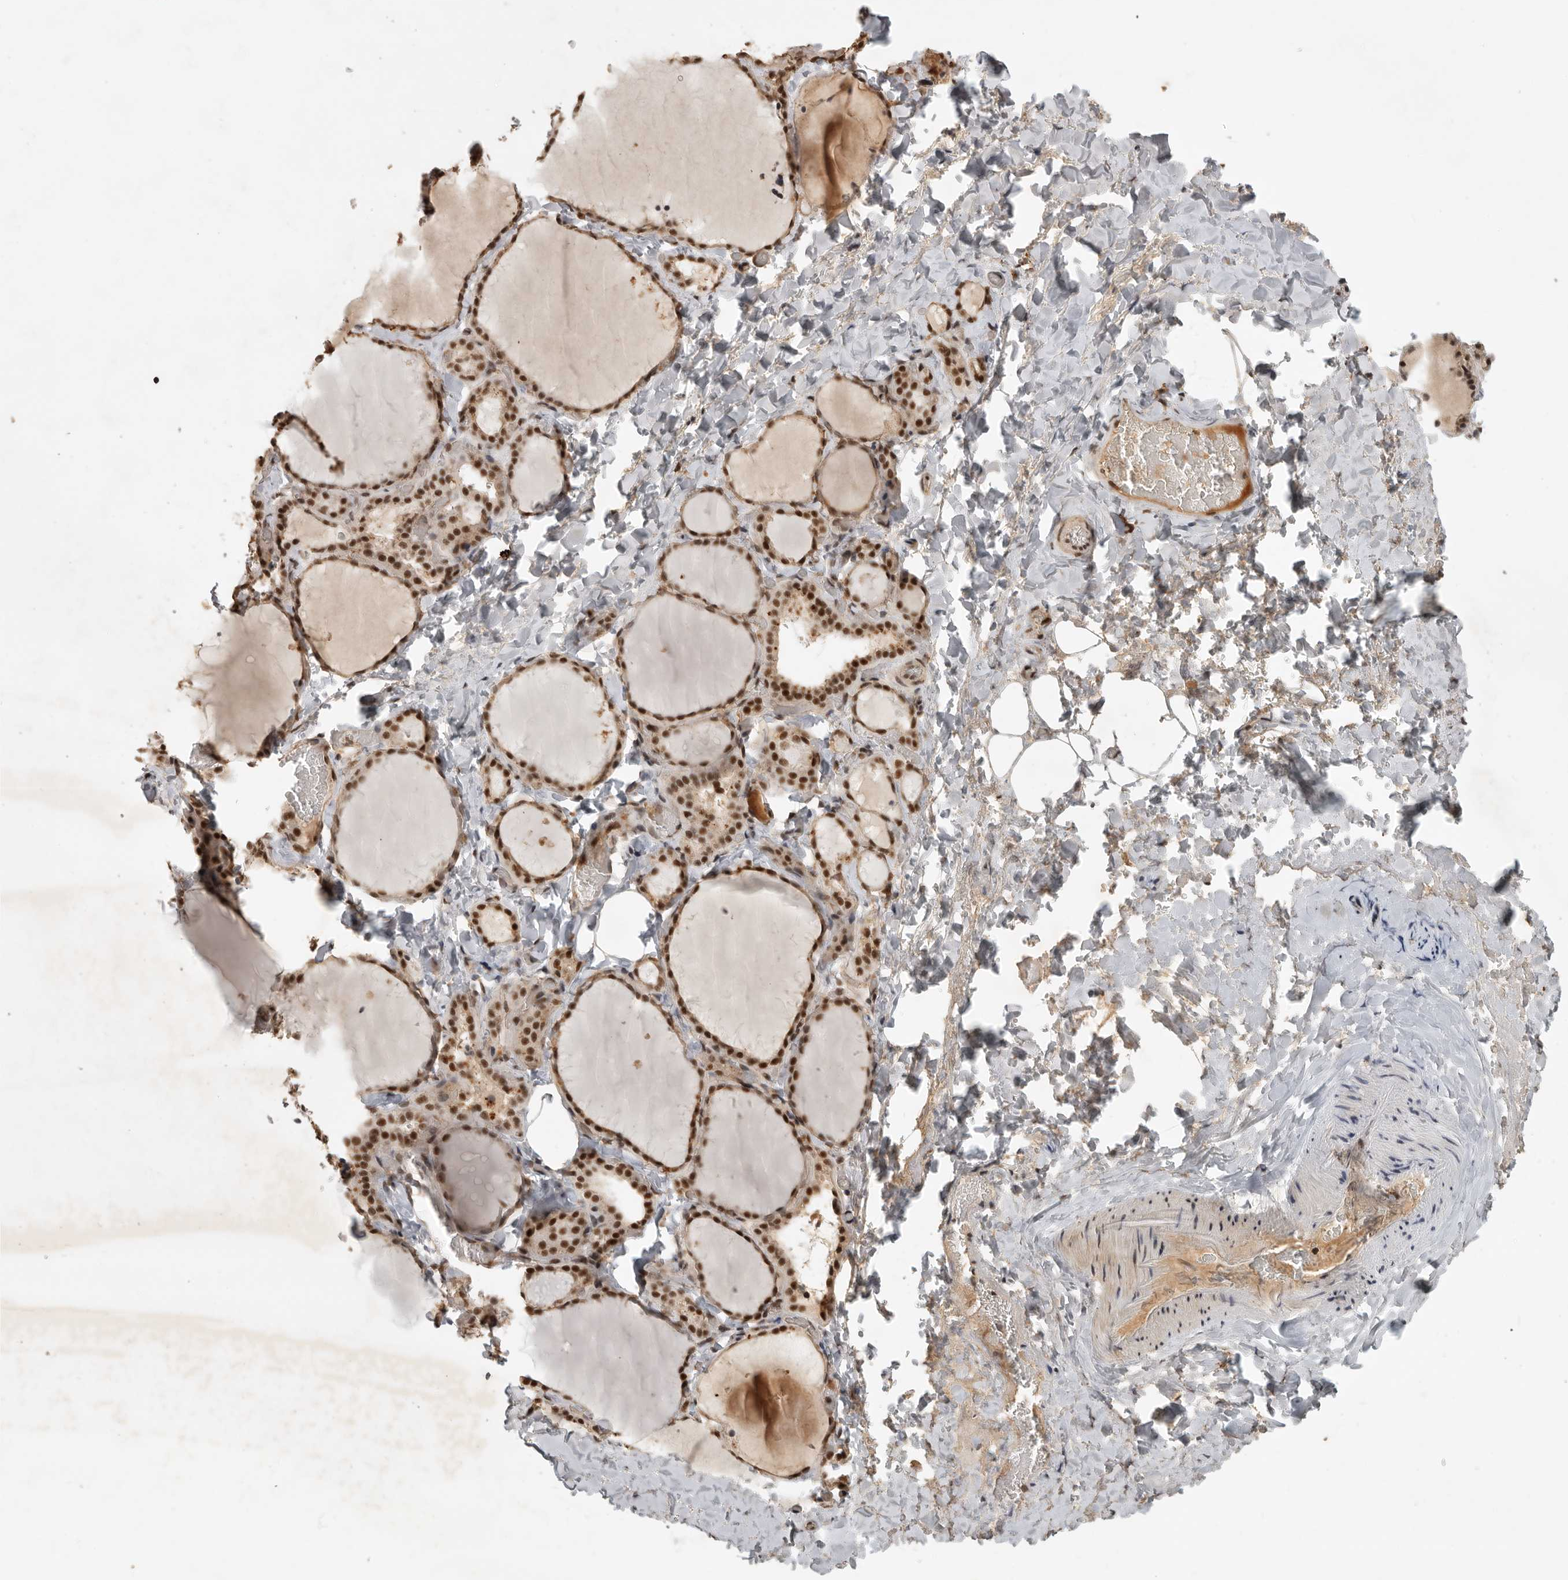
{"staining": {"intensity": "strong", "quantity": ">75%", "location": "nuclear"}, "tissue": "thyroid gland", "cell_type": "Glandular cells", "image_type": "normal", "snomed": [{"axis": "morphology", "description": "Normal tissue, NOS"}, {"axis": "topography", "description": "Thyroid gland"}], "caption": "An IHC photomicrograph of benign tissue is shown. Protein staining in brown labels strong nuclear positivity in thyroid gland within glandular cells.", "gene": "CBLL1", "patient": {"sex": "female", "age": 22}}